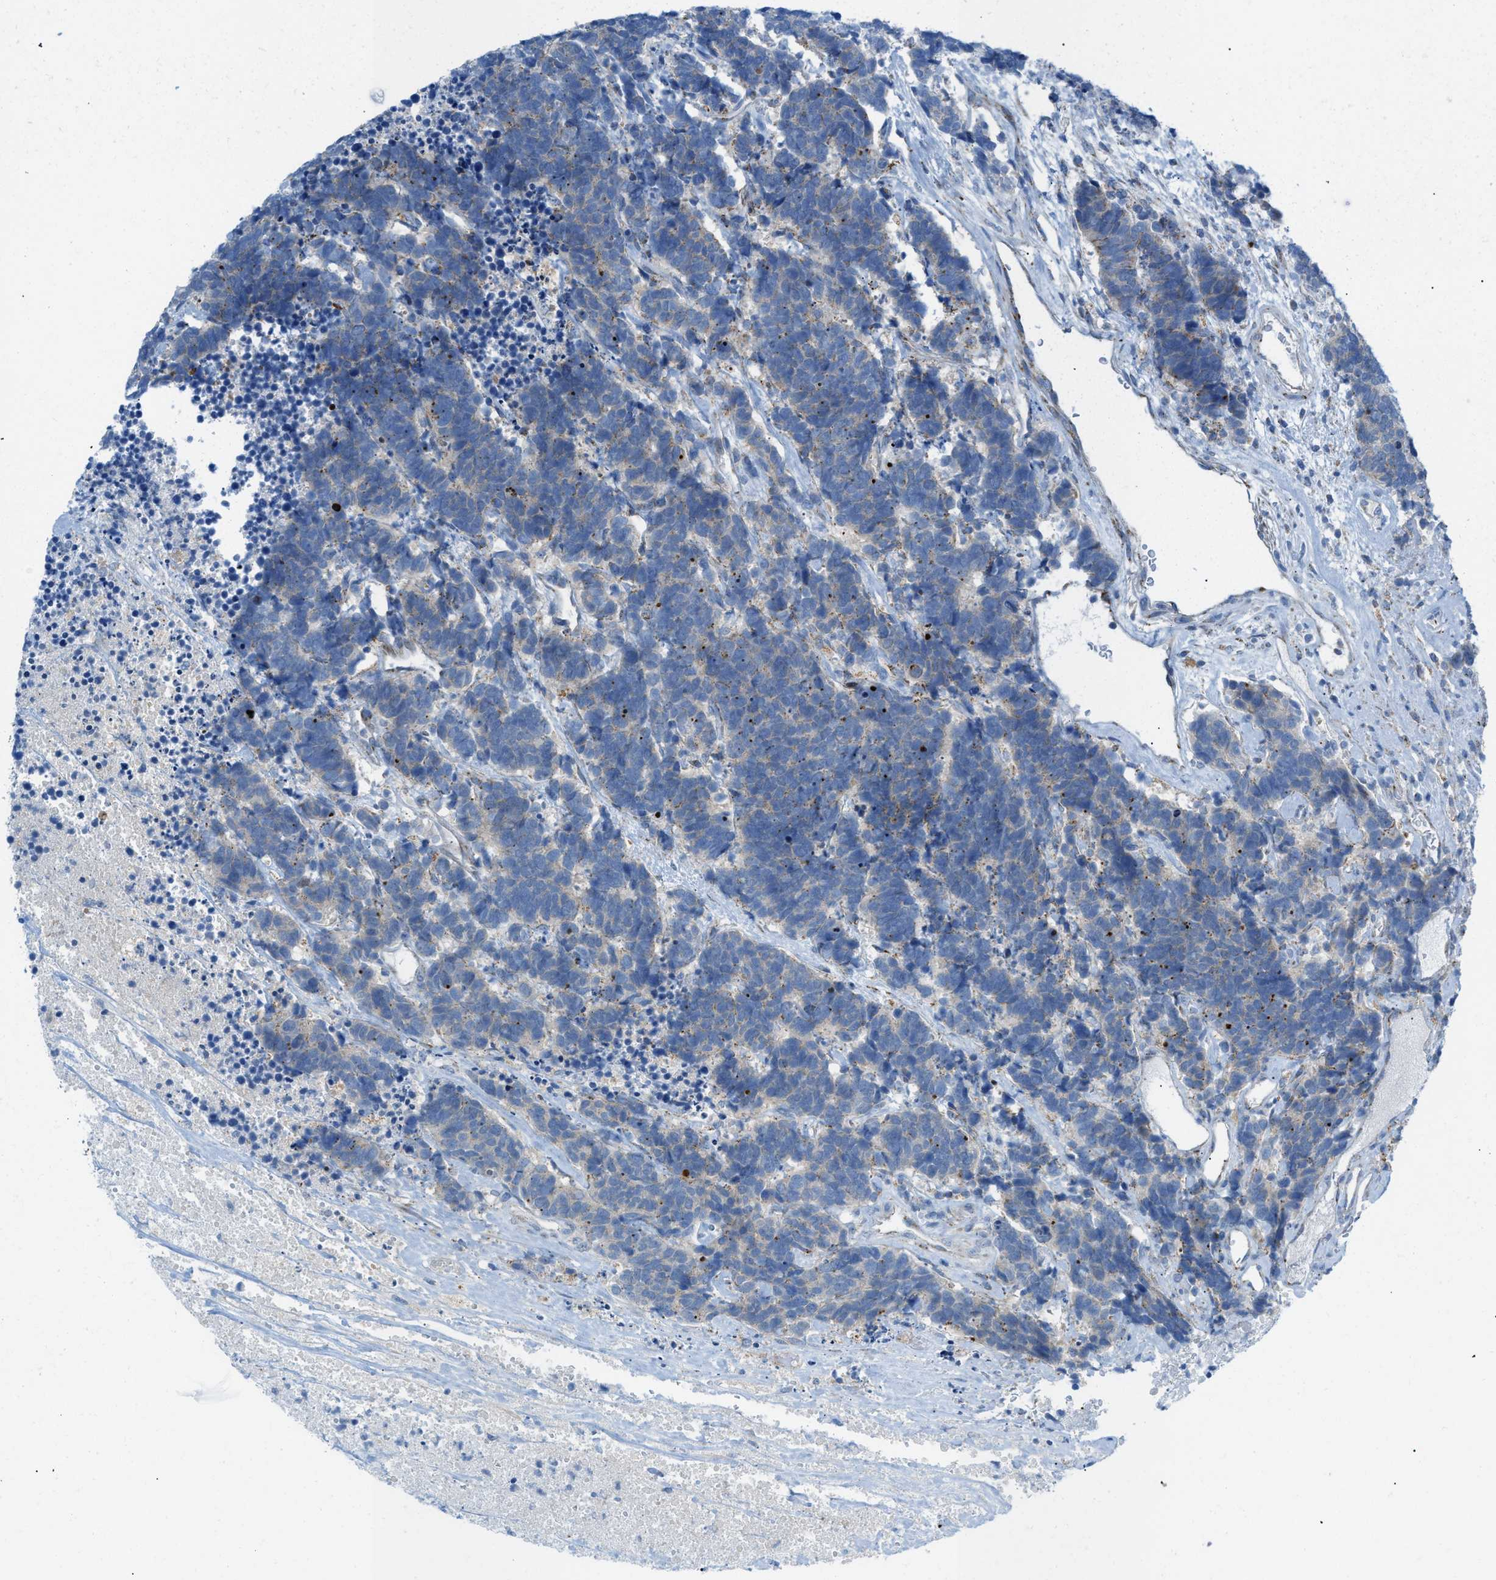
{"staining": {"intensity": "weak", "quantity": "<25%", "location": "cytoplasmic/membranous"}, "tissue": "carcinoid", "cell_type": "Tumor cells", "image_type": "cancer", "snomed": [{"axis": "morphology", "description": "Carcinoma, NOS"}, {"axis": "morphology", "description": "Carcinoid, malignant, NOS"}, {"axis": "topography", "description": "Urinary bladder"}], "caption": "This is an immunohistochemistry micrograph of human carcinoid. There is no positivity in tumor cells.", "gene": "RBBP9", "patient": {"sex": "male", "age": 57}}